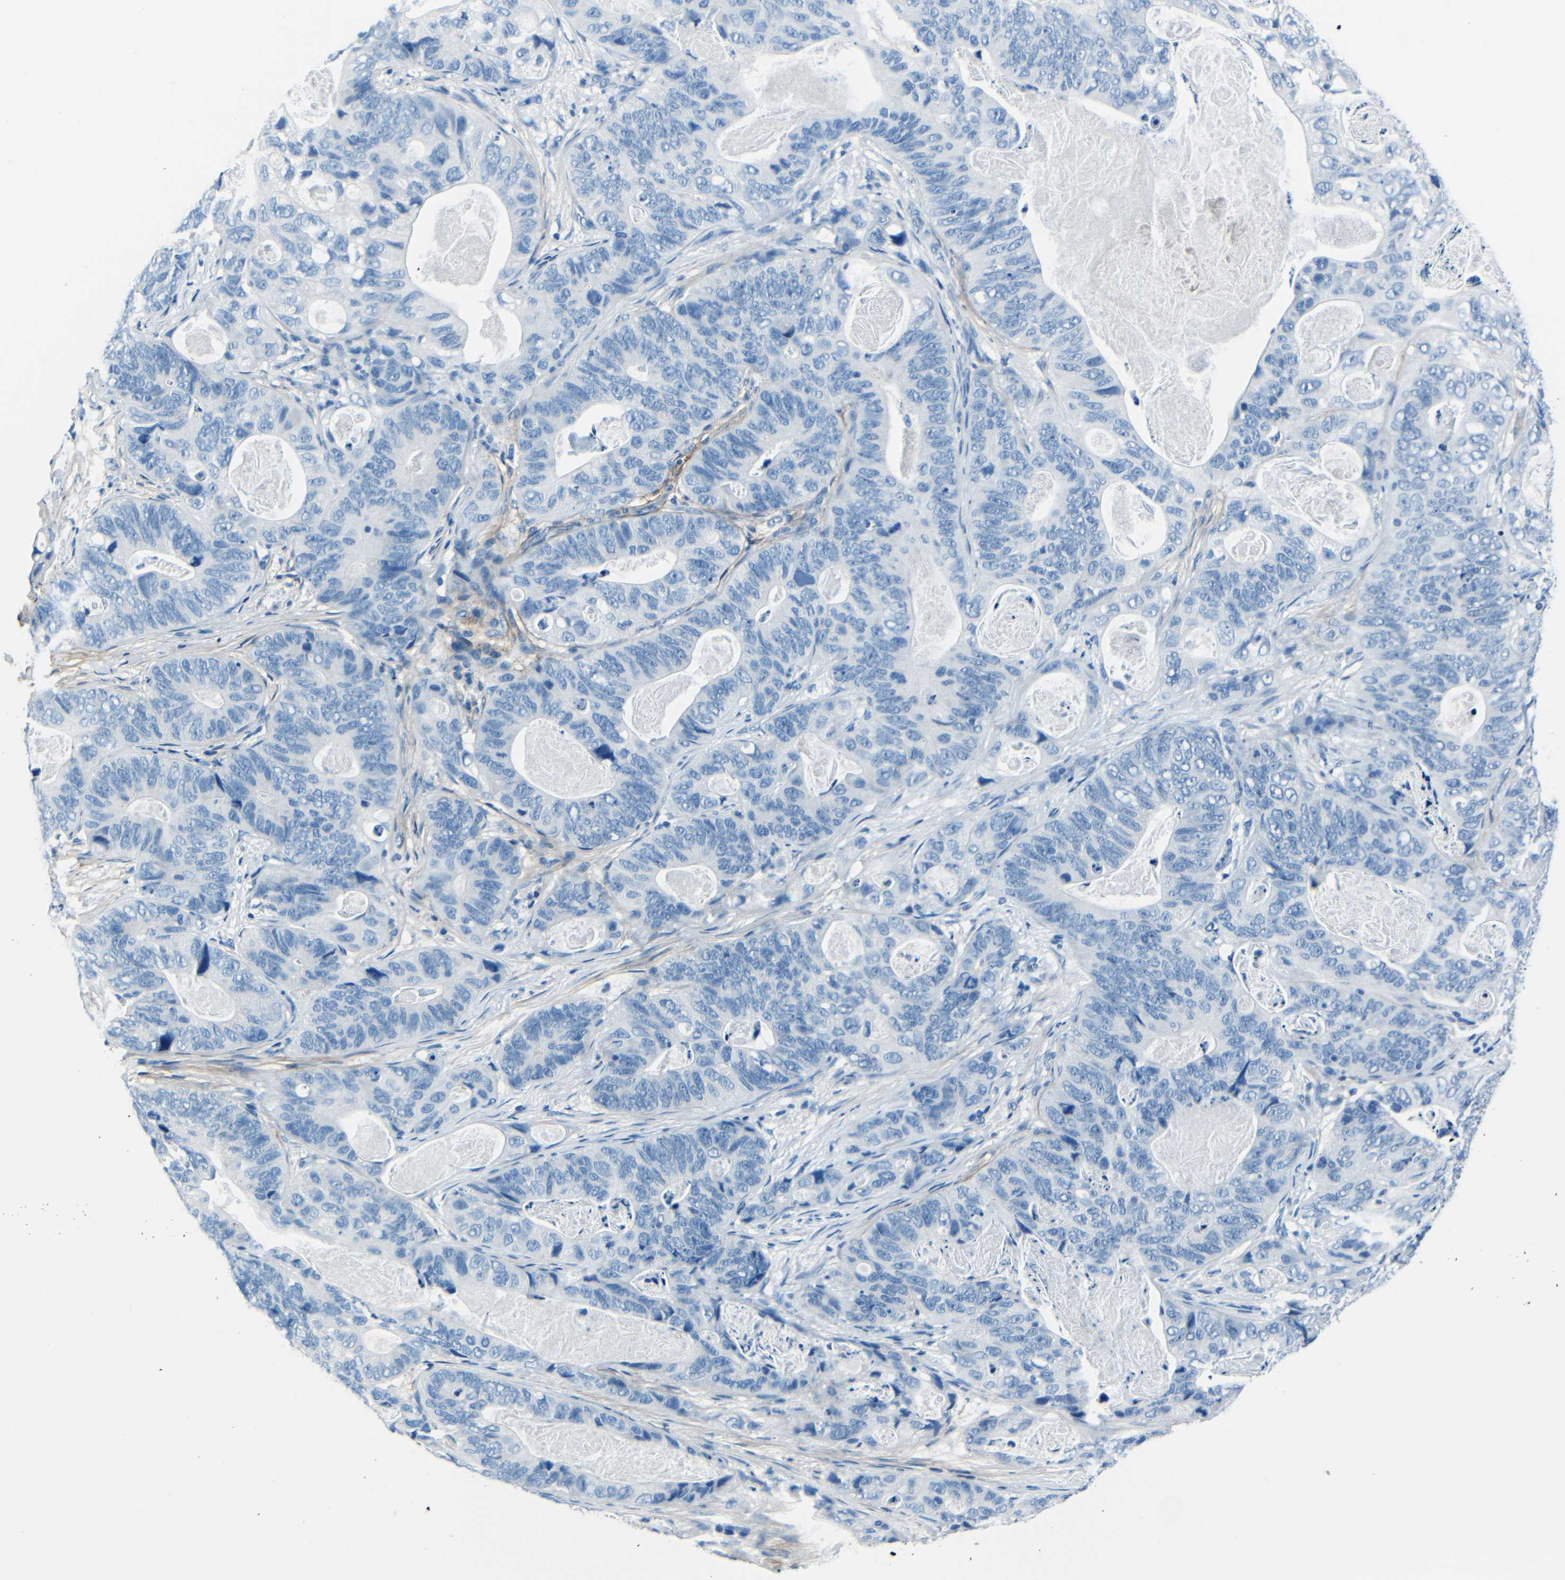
{"staining": {"intensity": "negative", "quantity": "none", "location": "none"}, "tissue": "stomach cancer", "cell_type": "Tumor cells", "image_type": "cancer", "snomed": [{"axis": "morphology", "description": "Adenocarcinoma, NOS"}, {"axis": "topography", "description": "Stomach"}], "caption": "Protein analysis of adenocarcinoma (stomach) exhibits no significant expression in tumor cells.", "gene": "FBN2", "patient": {"sex": "female", "age": 89}}